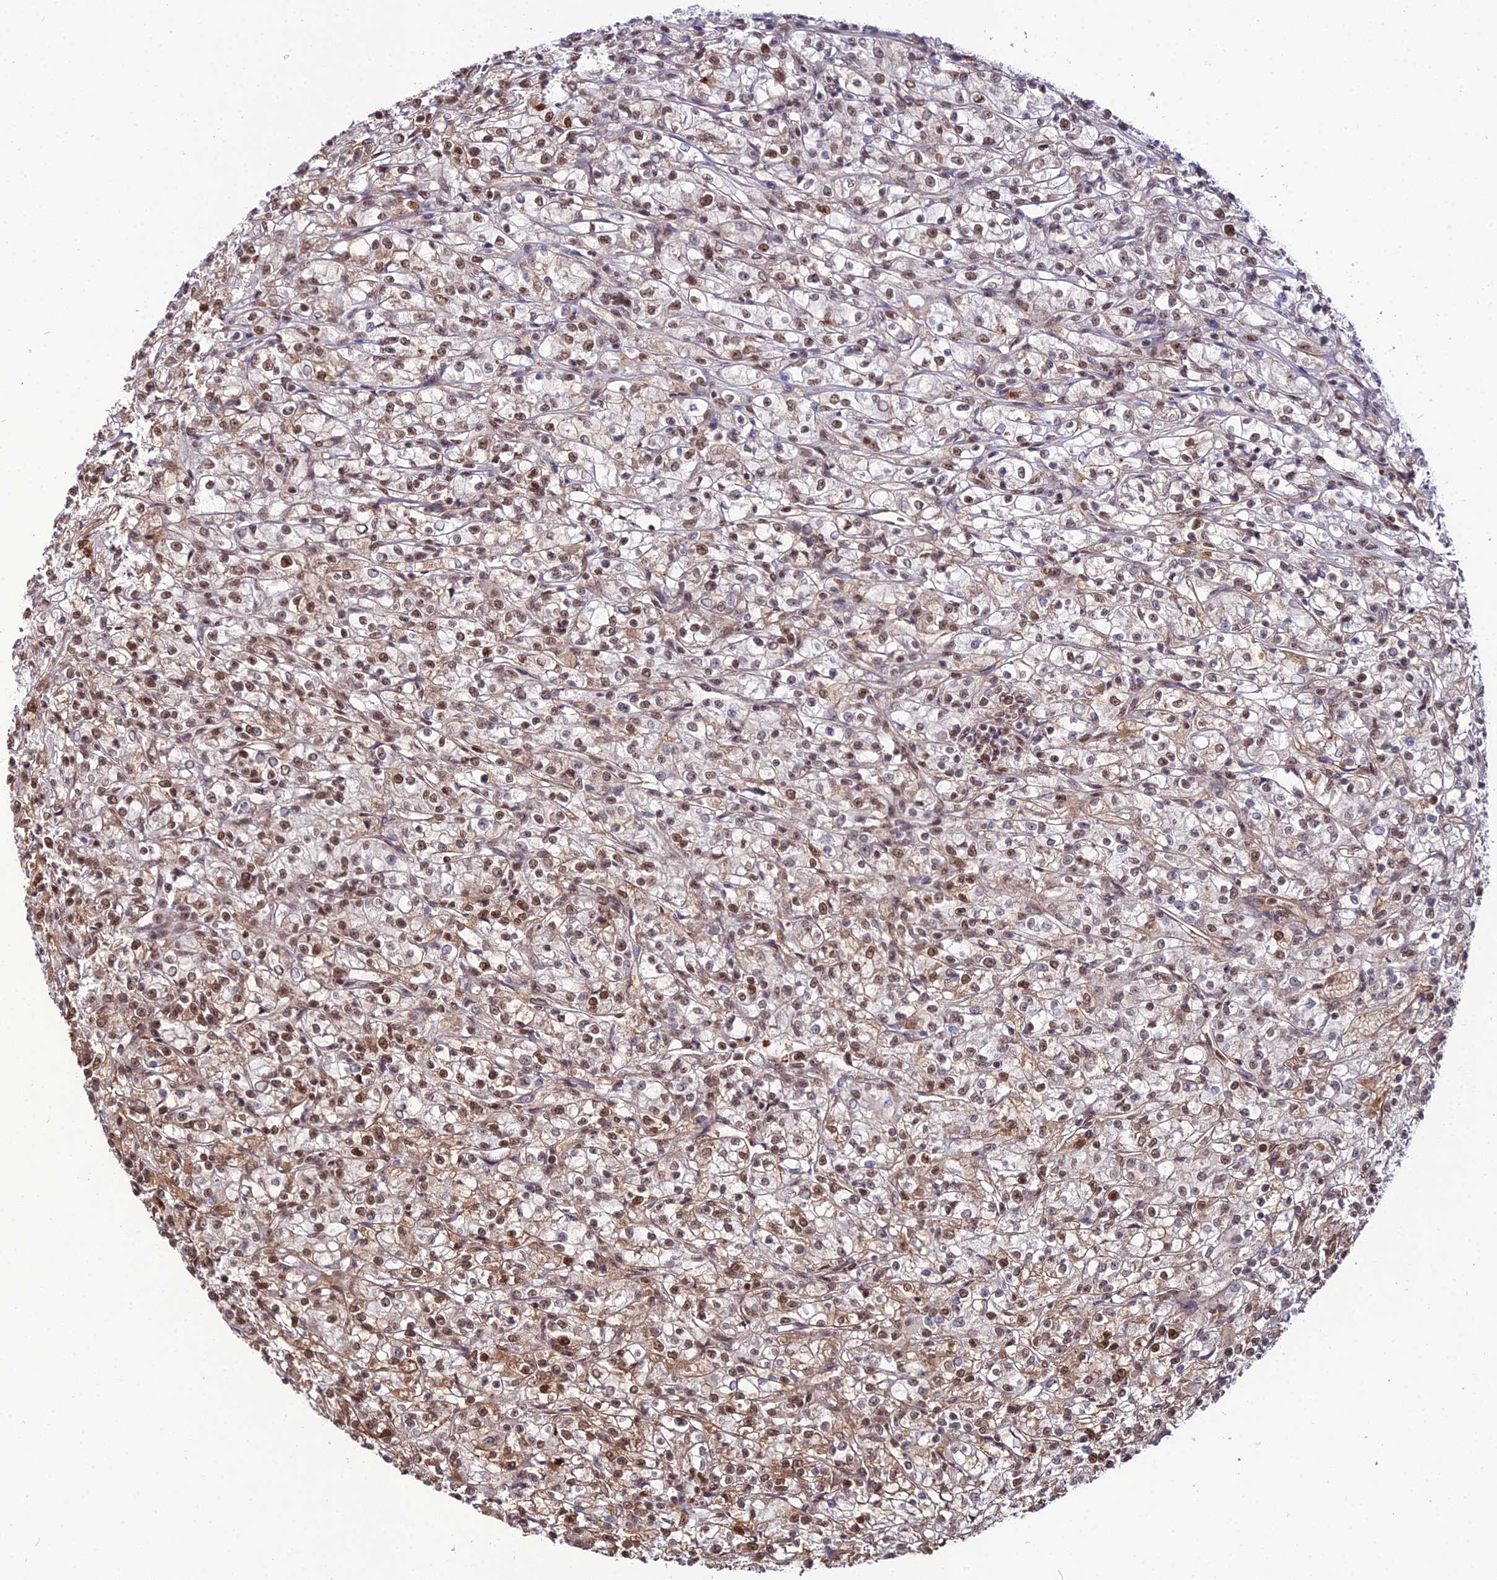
{"staining": {"intensity": "moderate", "quantity": "25%-75%", "location": "nuclear"}, "tissue": "renal cancer", "cell_type": "Tumor cells", "image_type": "cancer", "snomed": [{"axis": "morphology", "description": "Adenocarcinoma, NOS"}, {"axis": "topography", "description": "Kidney"}], "caption": "The immunohistochemical stain labels moderate nuclear expression in tumor cells of adenocarcinoma (renal) tissue.", "gene": "RBM12", "patient": {"sex": "female", "age": 59}}